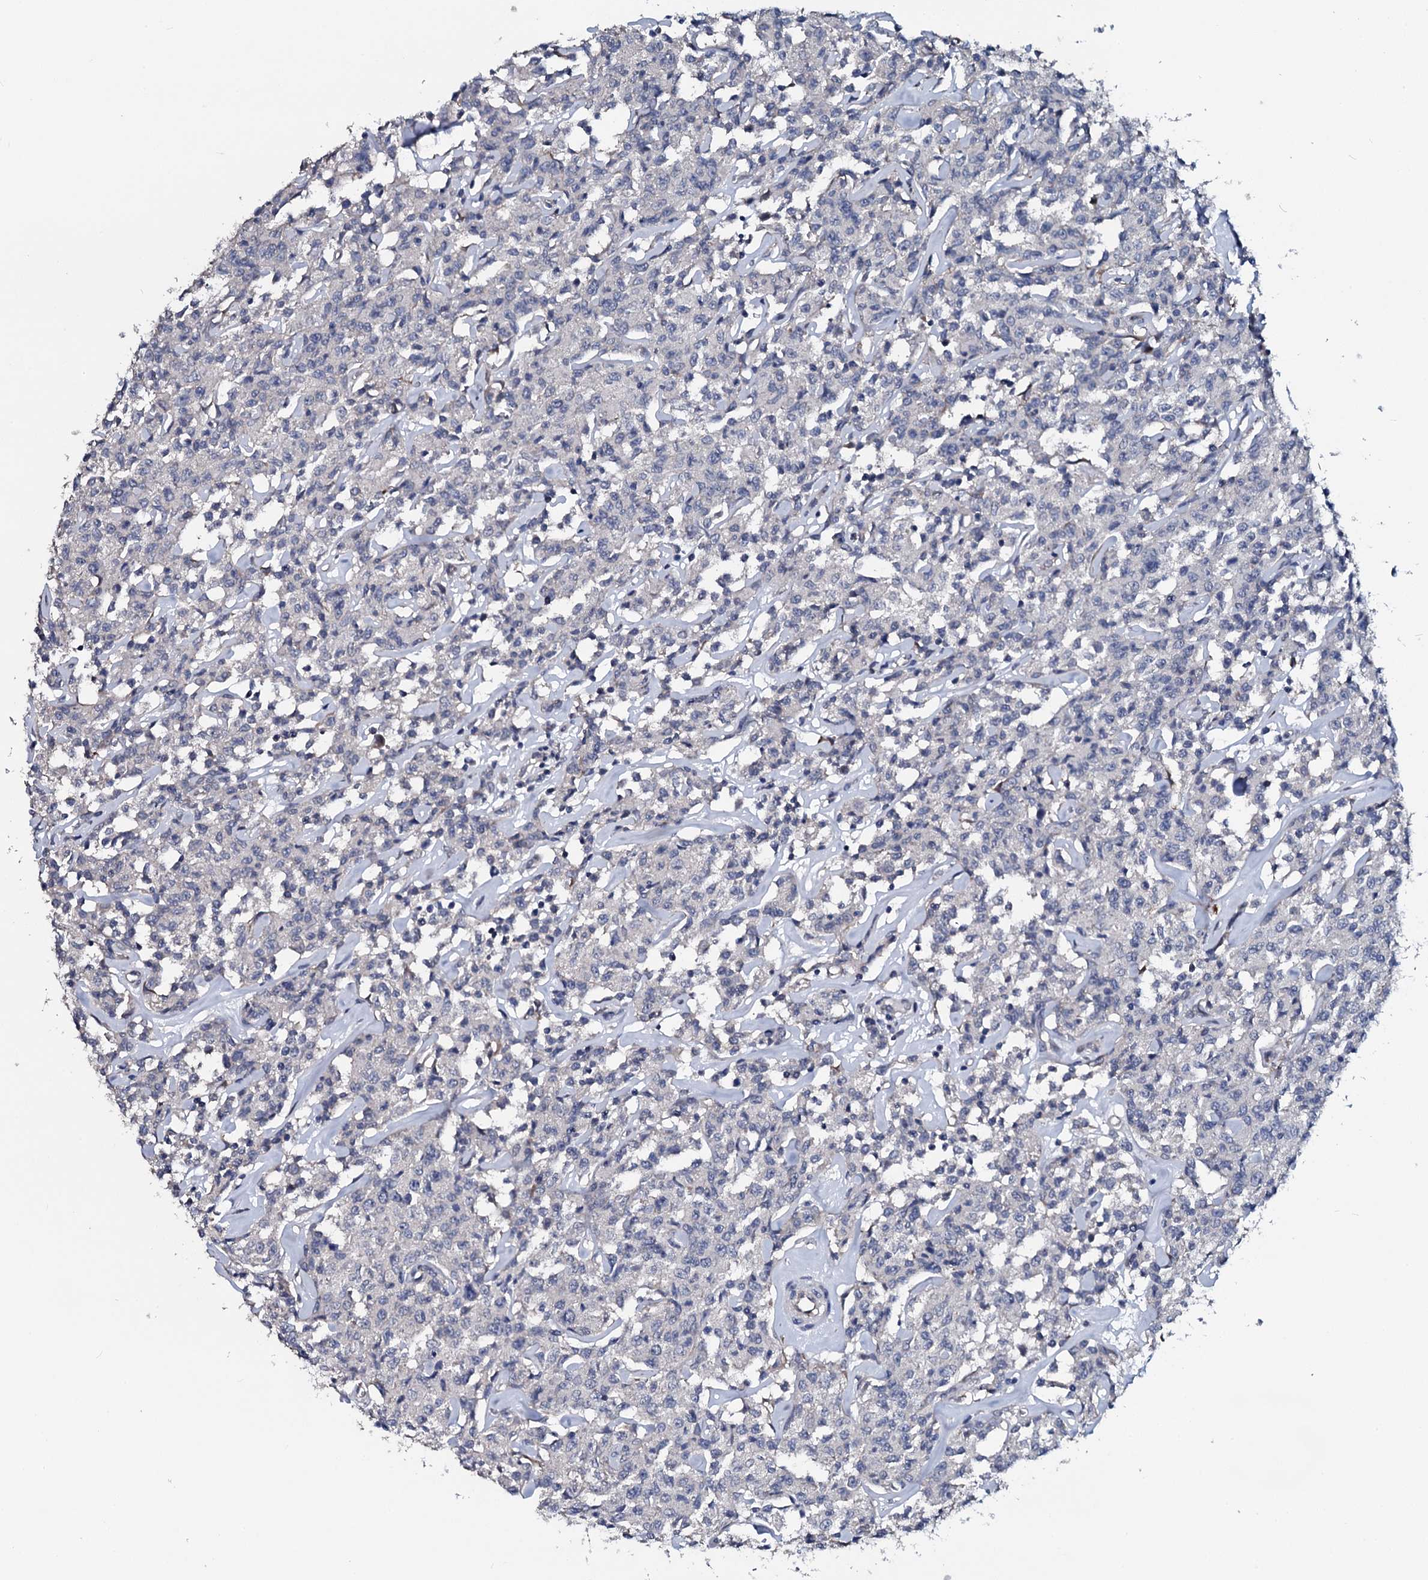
{"staining": {"intensity": "negative", "quantity": "none", "location": "none"}, "tissue": "lymphoma", "cell_type": "Tumor cells", "image_type": "cancer", "snomed": [{"axis": "morphology", "description": "Malignant lymphoma, non-Hodgkin's type, Low grade"}, {"axis": "topography", "description": "Small intestine"}], "caption": "Tumor cells are negative for brown protein staining in lymphoma.", "gene": "IL12B", "patient": {"sex": "female", "age": 59}}